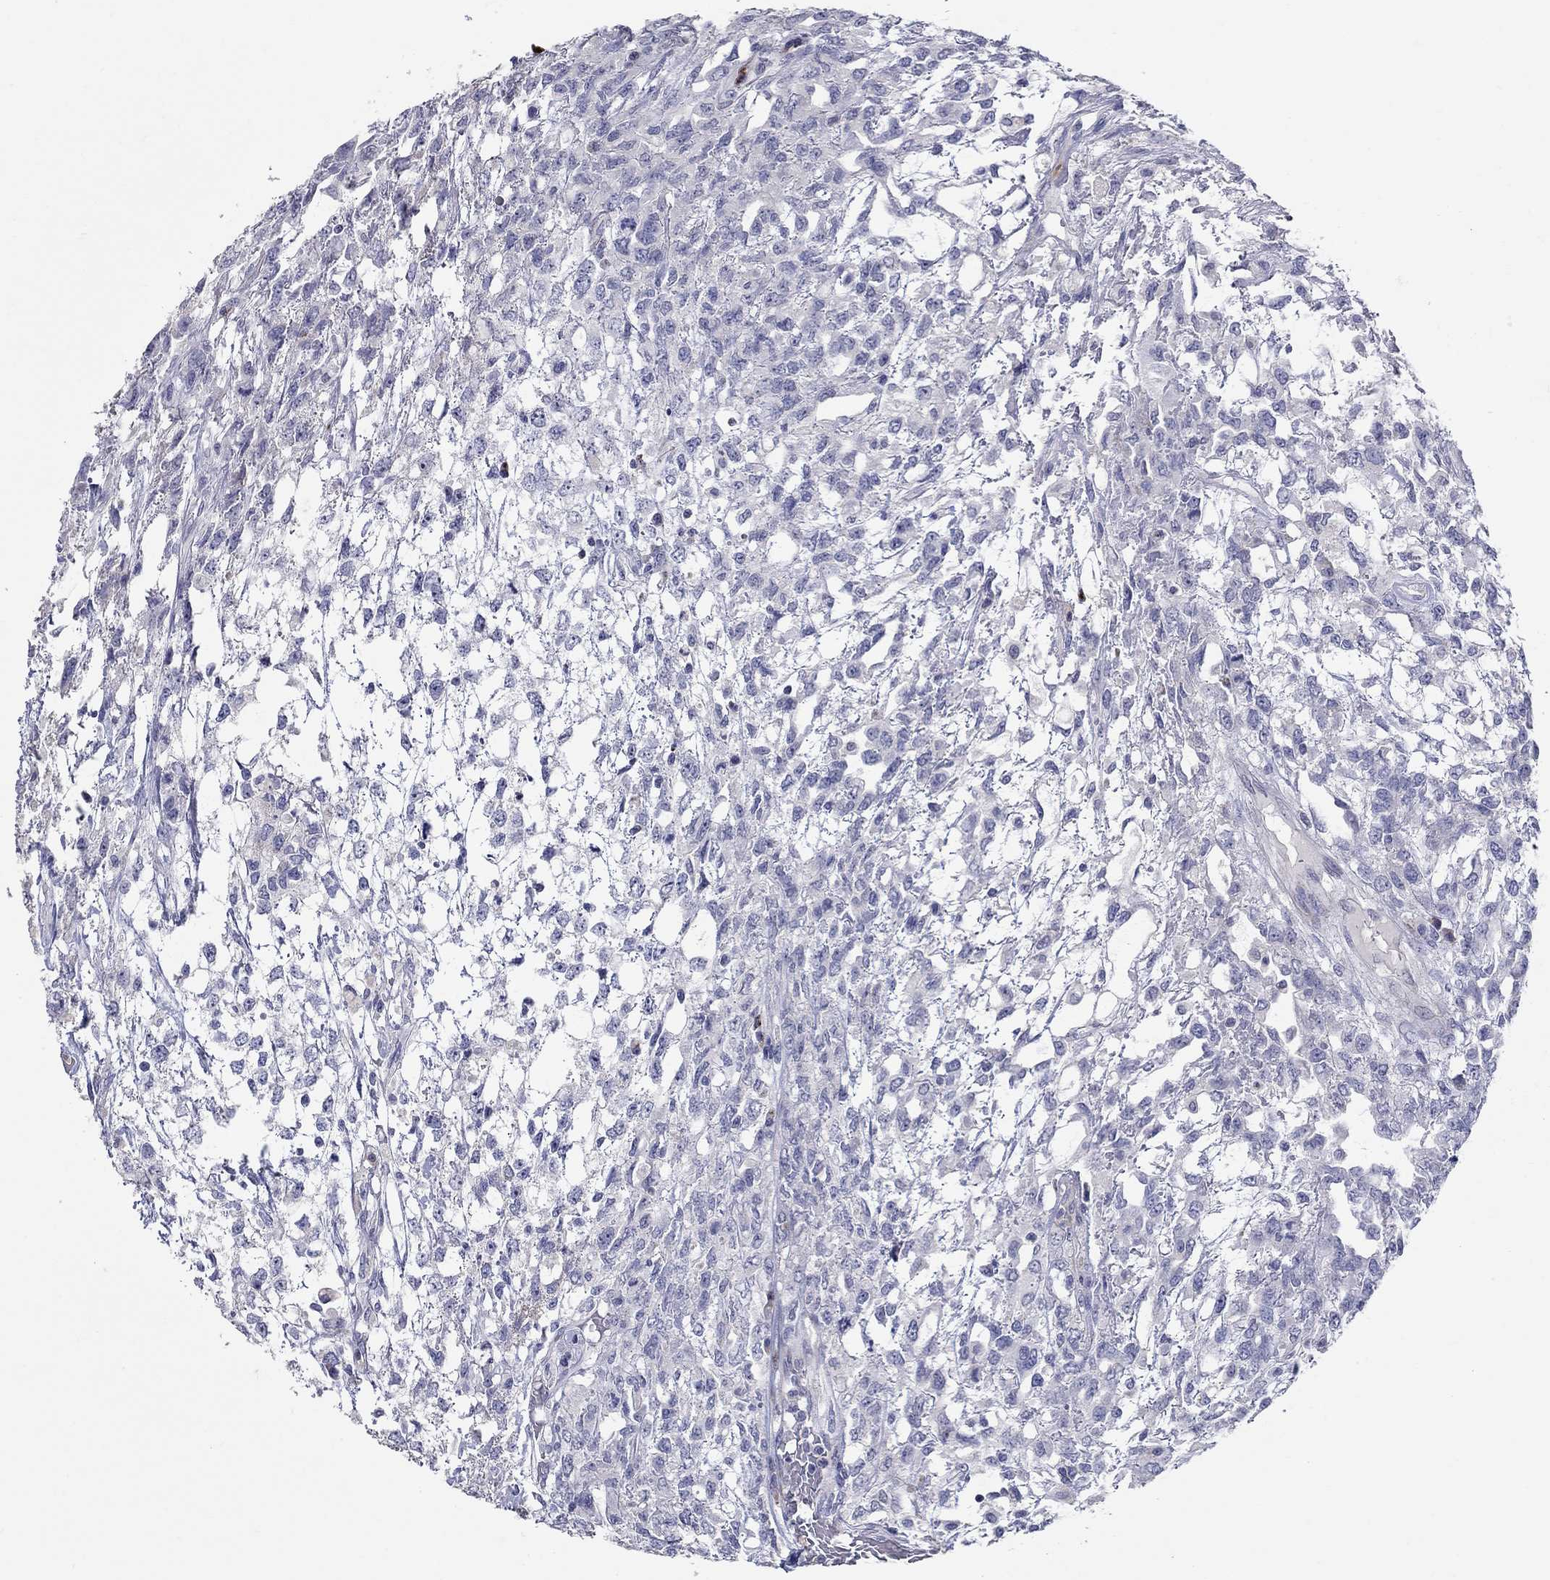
{"staining": {"intensity": "negative", "quantity": "none", "location": "none"}, "tissue": "testis cancer", "cell_type": "Tumor cells", "image_type": "cancer", "snomed": [{"axis": "morphology", "description": "Seminoma, NOS"}, {"axis": "topography", "description": "Testis"}], "caption": "The image displays no significant staining in tumor cells of seminoma (testis). (Stains: DAB IHC with hematoxylin counter stain, Microscopy: brightfield microscopy at high magnification).", "gene": "HMX2", "patient": {"sex": "male", "age": 52}}